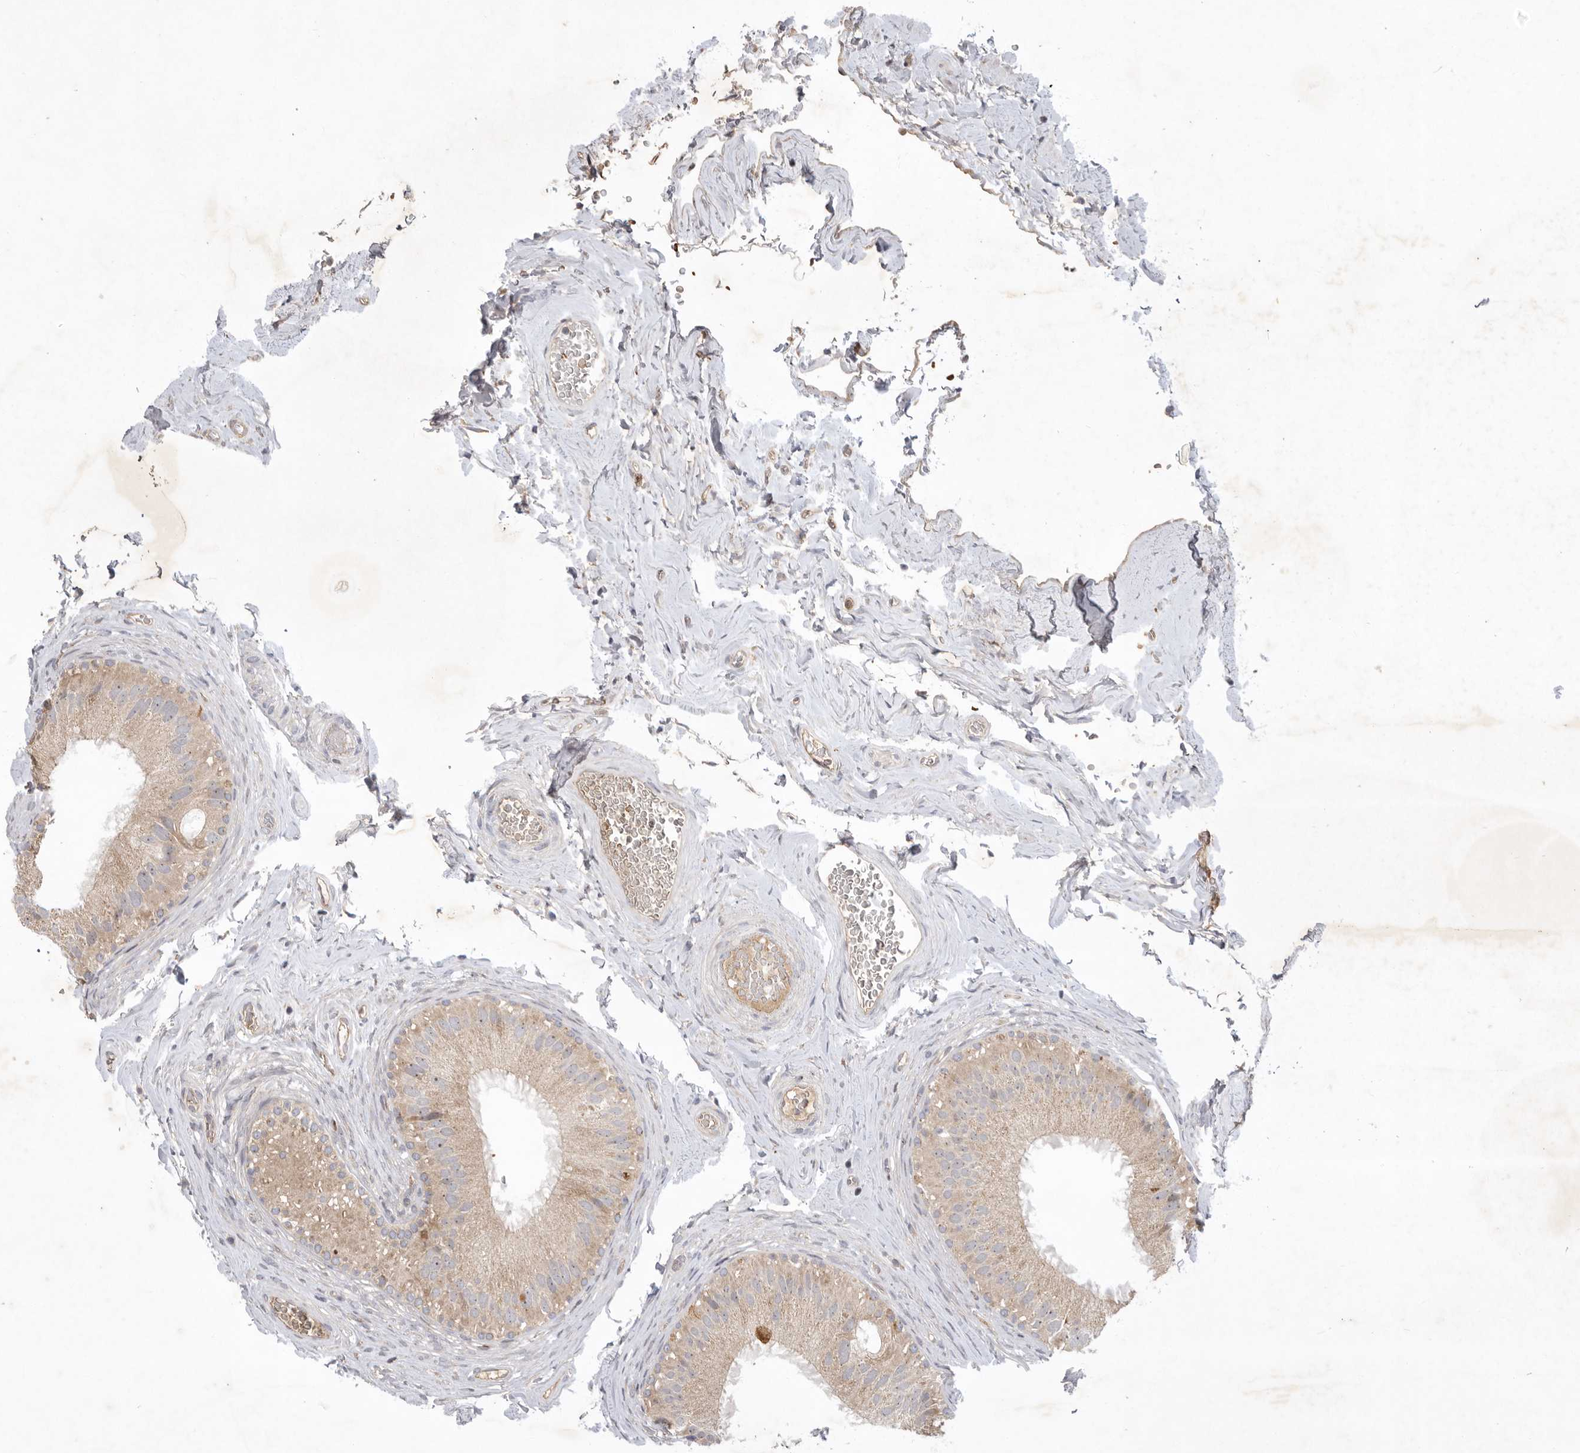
{"staining": {"intensity": "moderate", "quantity": ">75%", "location": "cytoplasmic/membranous"}, "tissue": "epididymis", "cell_type": "Glandular cells", "image_type": "normal", "snomed": [{"axis": "morphology", "description": "Normal tissue, NOS"}, {"axis": "topography", "description": "Vascular tissue"}, {"axis": "topography", "description": "Epididymis"}], "caption": "High-power microscopy captured an immunohistochemistry histopathology image of normal epididymis, revealing moderate cytoplasmic/membranous expression in approximately >75% of glandular cells. (DAB IHC, brown staining for protein, blue staining for nuclei).", "gene": "KIF2B", "patient": {"sex": "male", "age": 49}}